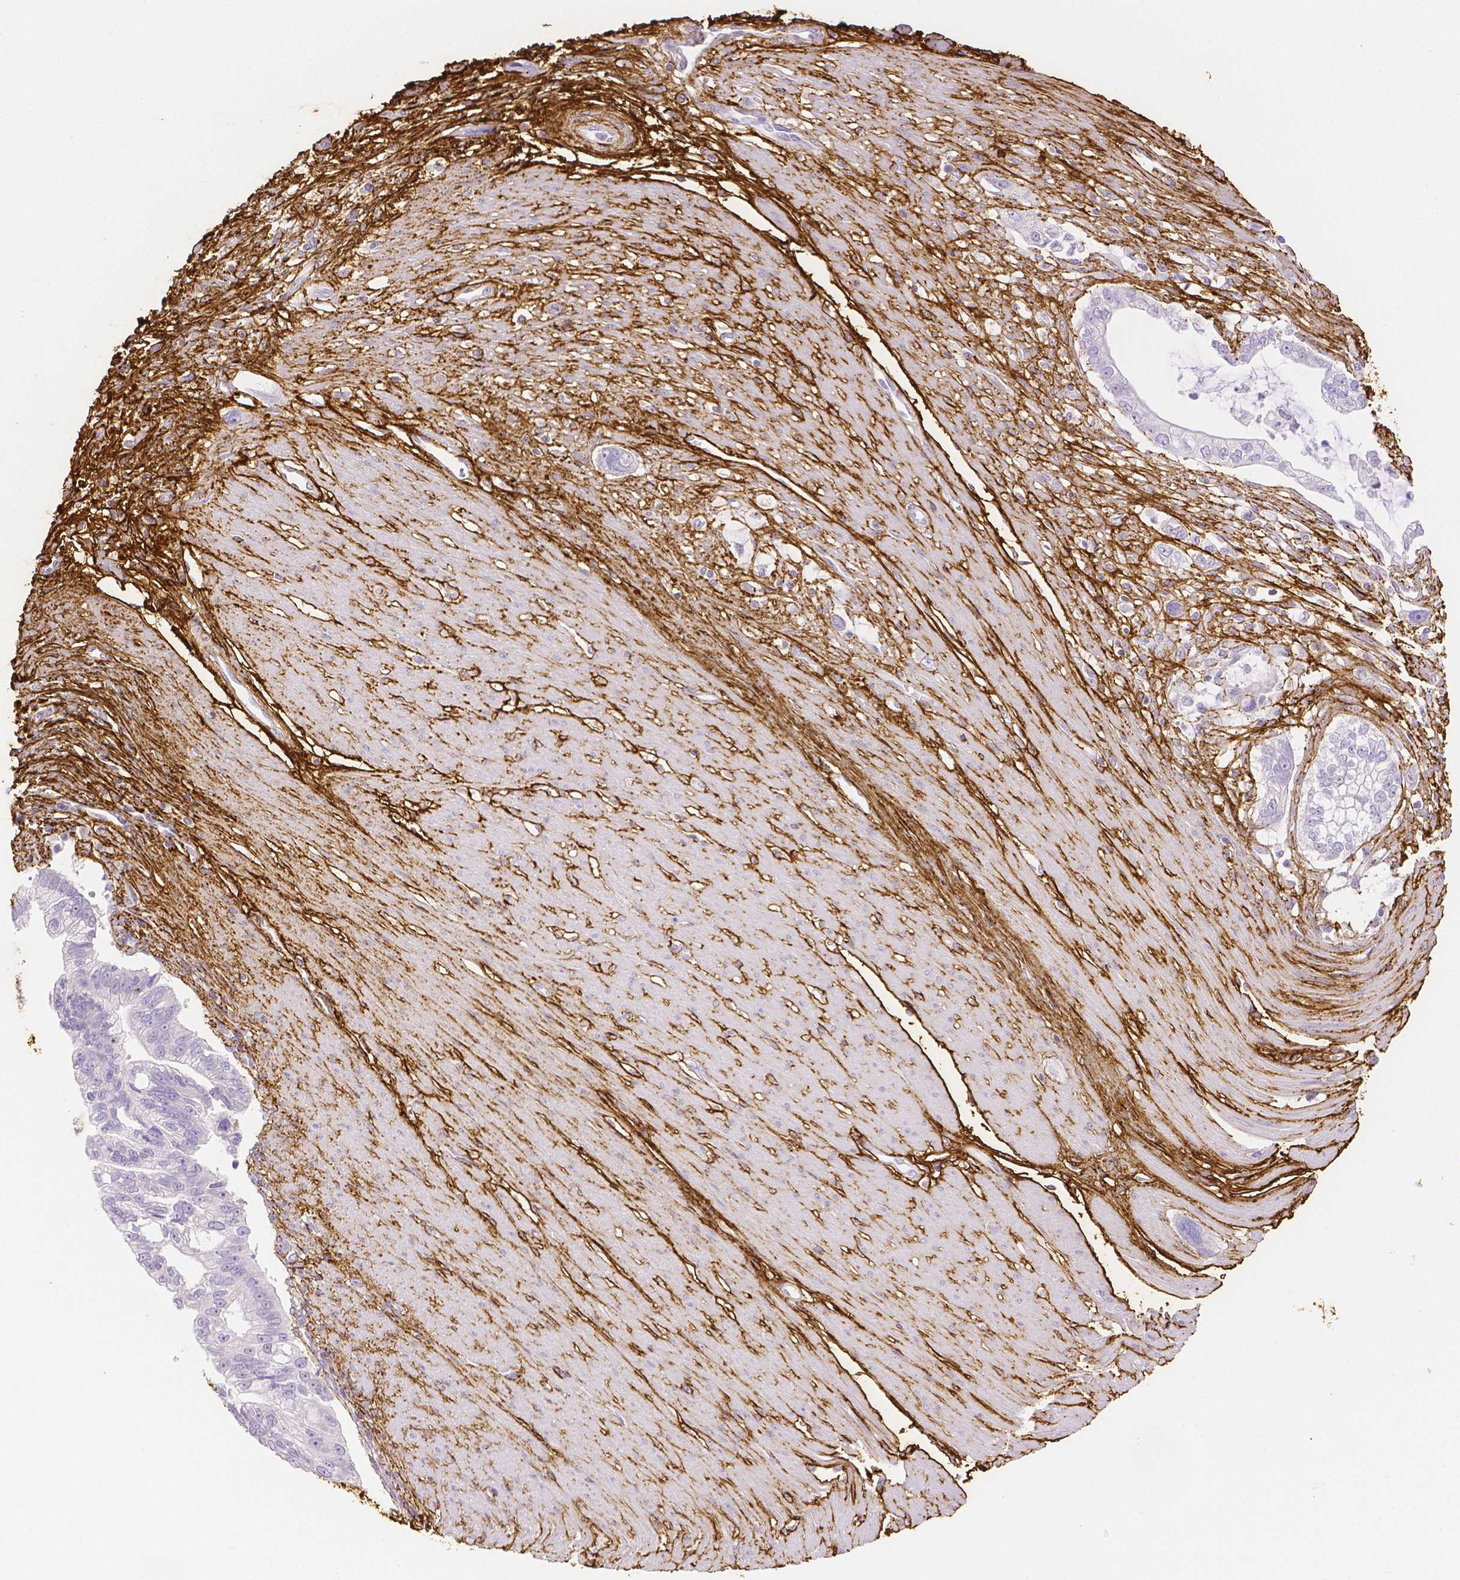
{"staining": {"intensity": "negative", "quantity": "none", "location": "none"}, "tissue": "pancreatic cancer", "cell_type": "Tumor cells", "image_type": "cancer", "snomed": [{"axis": "morphology", "description": "Adenocarcinoma, NOS"}, {"axis": "topography", "description": "Pancreas"}], "caption": "This is a histopathology image of IHC staining of pancreatic cancer (adenocarcinoma), which shows no expression in tumor cells.", "gene": "FBN1", "patient": {"sex": "male", "age": 70}}